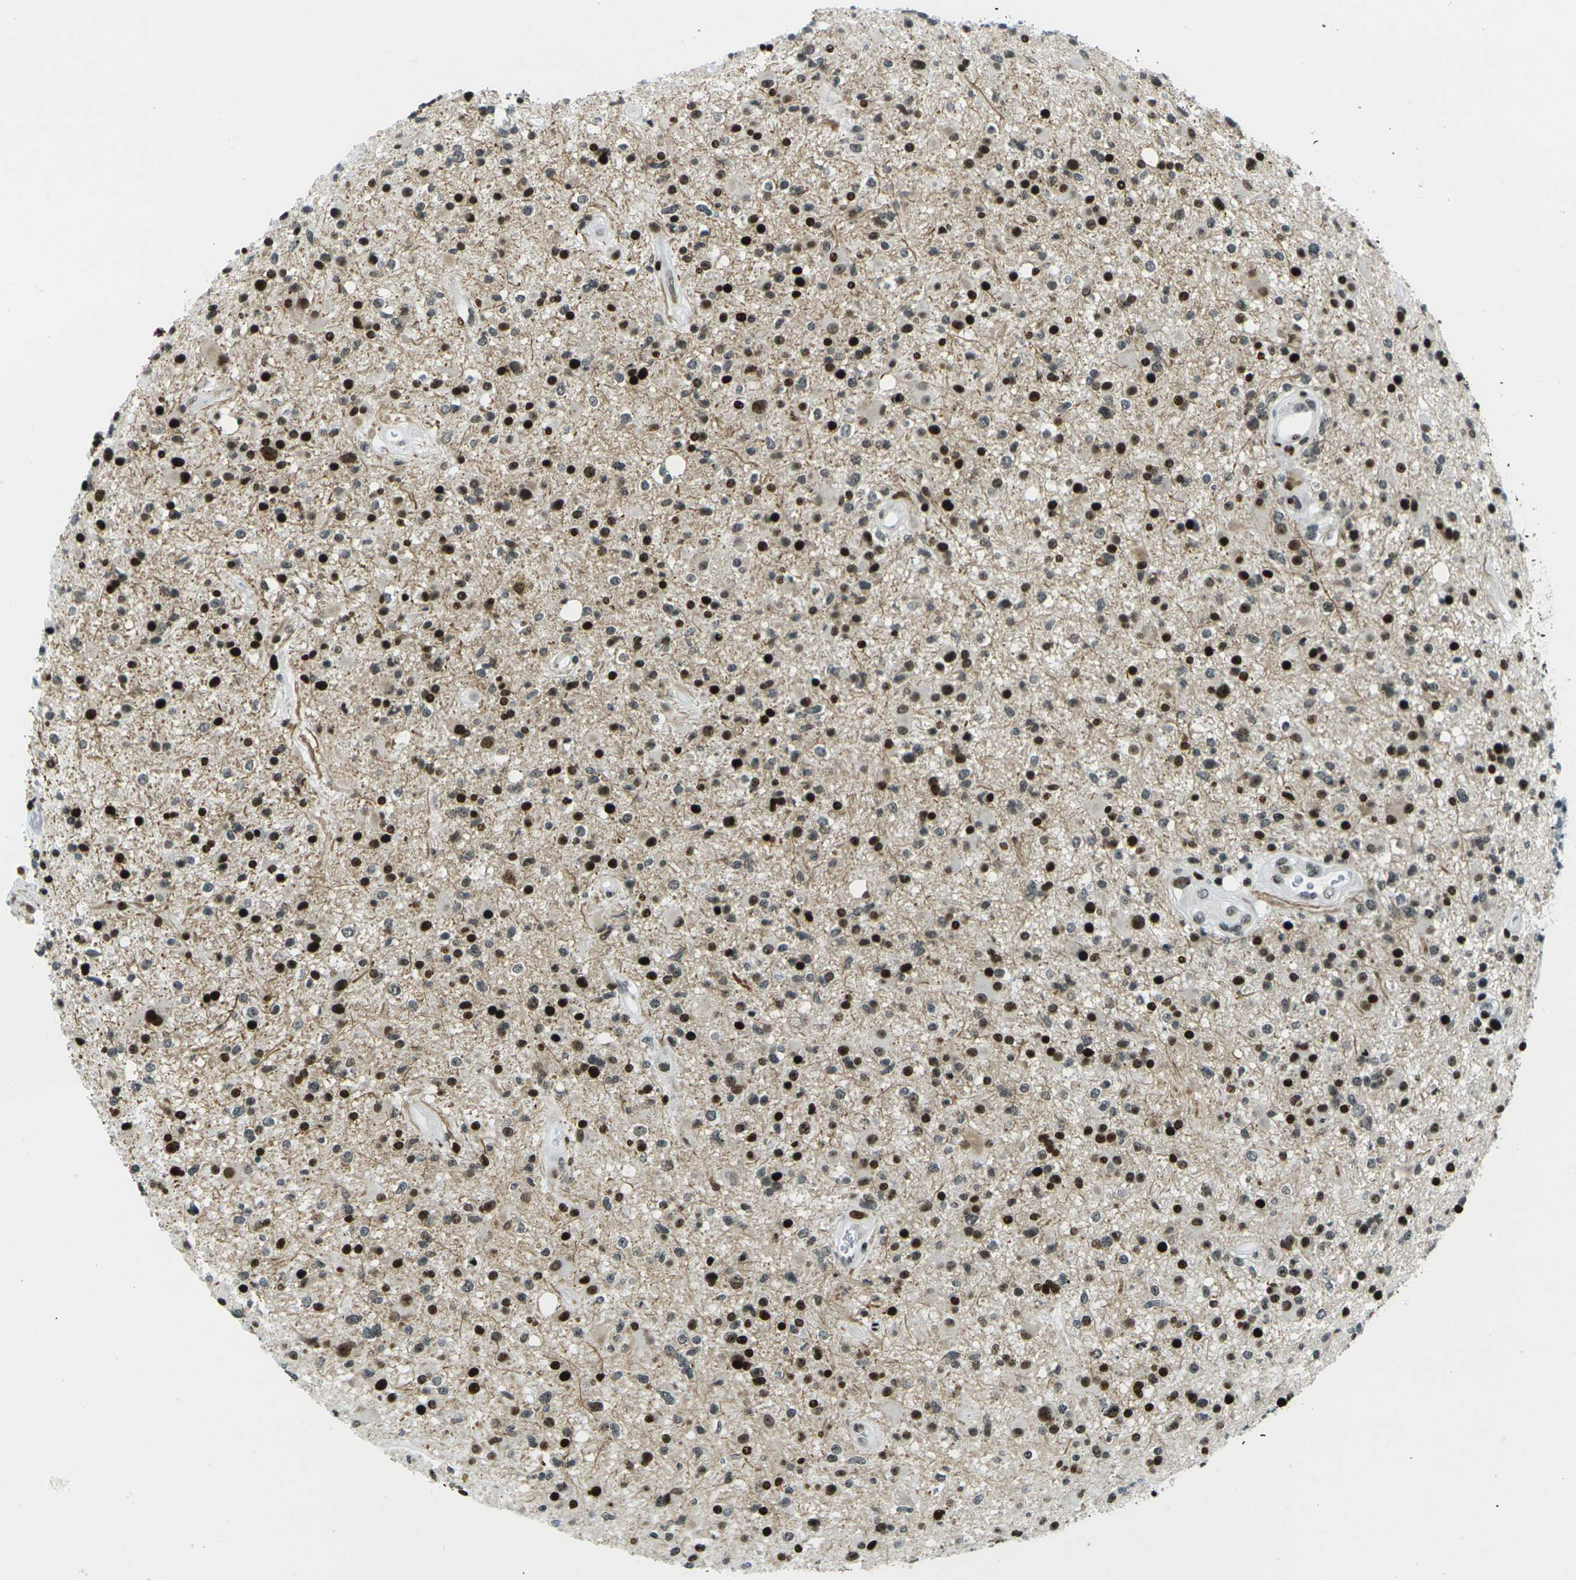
{"staining": {"intensity": "strong", "quantity": "25%-75%", "location": "nuclear"}, "tissue": "glioma", "cell_type": "Tumor cells", "image_type": "cancer", "snomed": [{"axis": "morphology", "description": "Glioma, malignant, High grade"}, {"axis": "topography", "description": "Brain"}], "caption": "The image reveals immunohistochemical staining of malignant high-grade glioma. There is strong nuclear expression is seen in approximately 25%-75% of tumor cells. (IHC, brightfield microscopy, high magnification).", "gene": "H3-3A", "patient": {"sex": "male", "age": 33}}